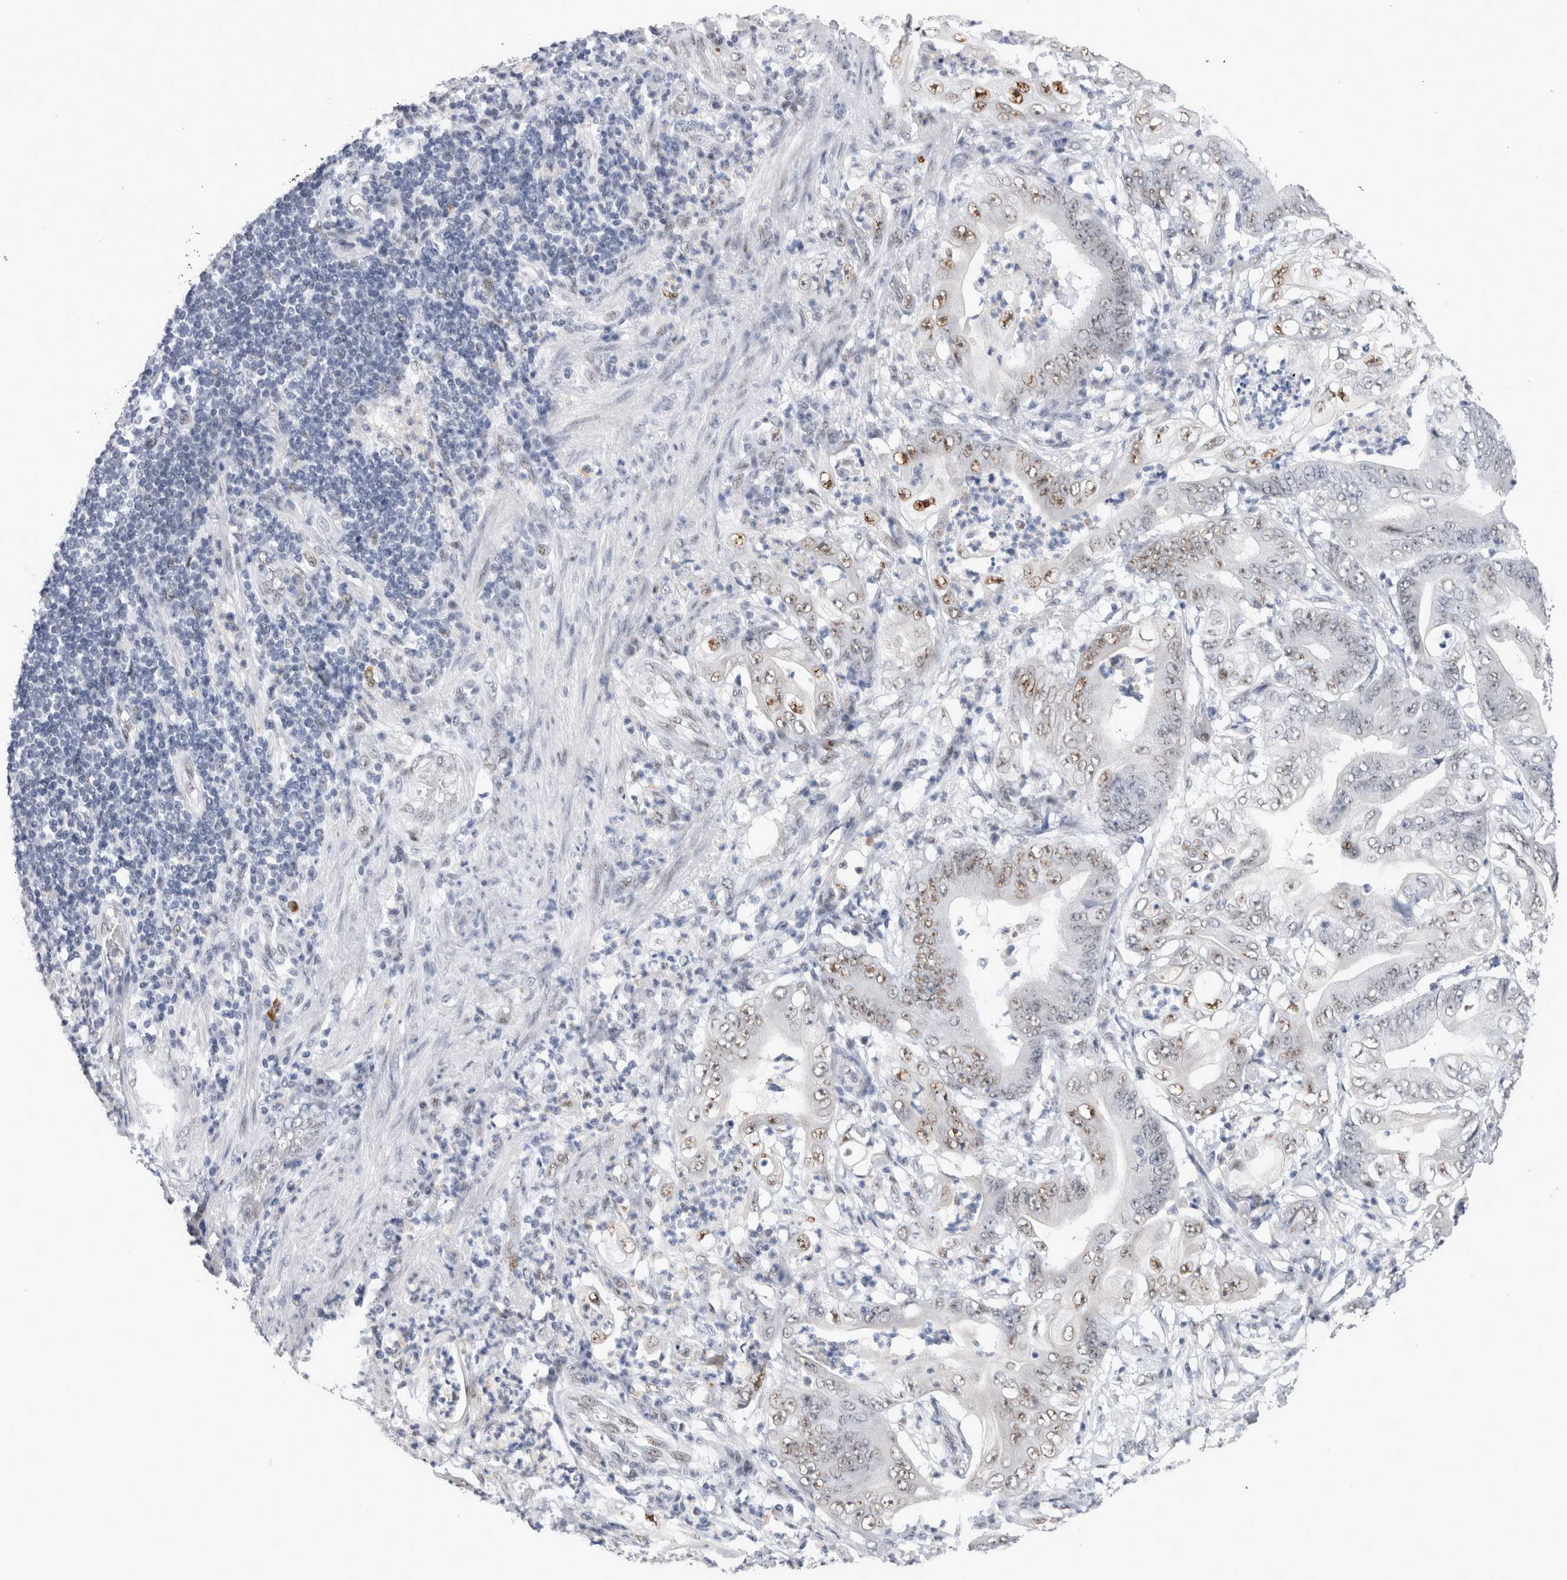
{"staining": {"intensity": "weak", "quantity": "25%-75%", "location": "nuclear"}, "tissue": "stomach cancer", "cell_type": "Tumor cells", "image_type": "cancer", "snomed": [{"axis": "morphology", "description": "Adenocarcinoma, NOS"}, {"axis": "topography", "description": "Stomach"}], "caption": "Immunohistochemical staining of stomach adenocarcinoma reveals low levels of weak nuclear expression in about 25%-75% of tumor cells.", "gene": "RBM6", "patient": {"sex": "female", "age": 73}}